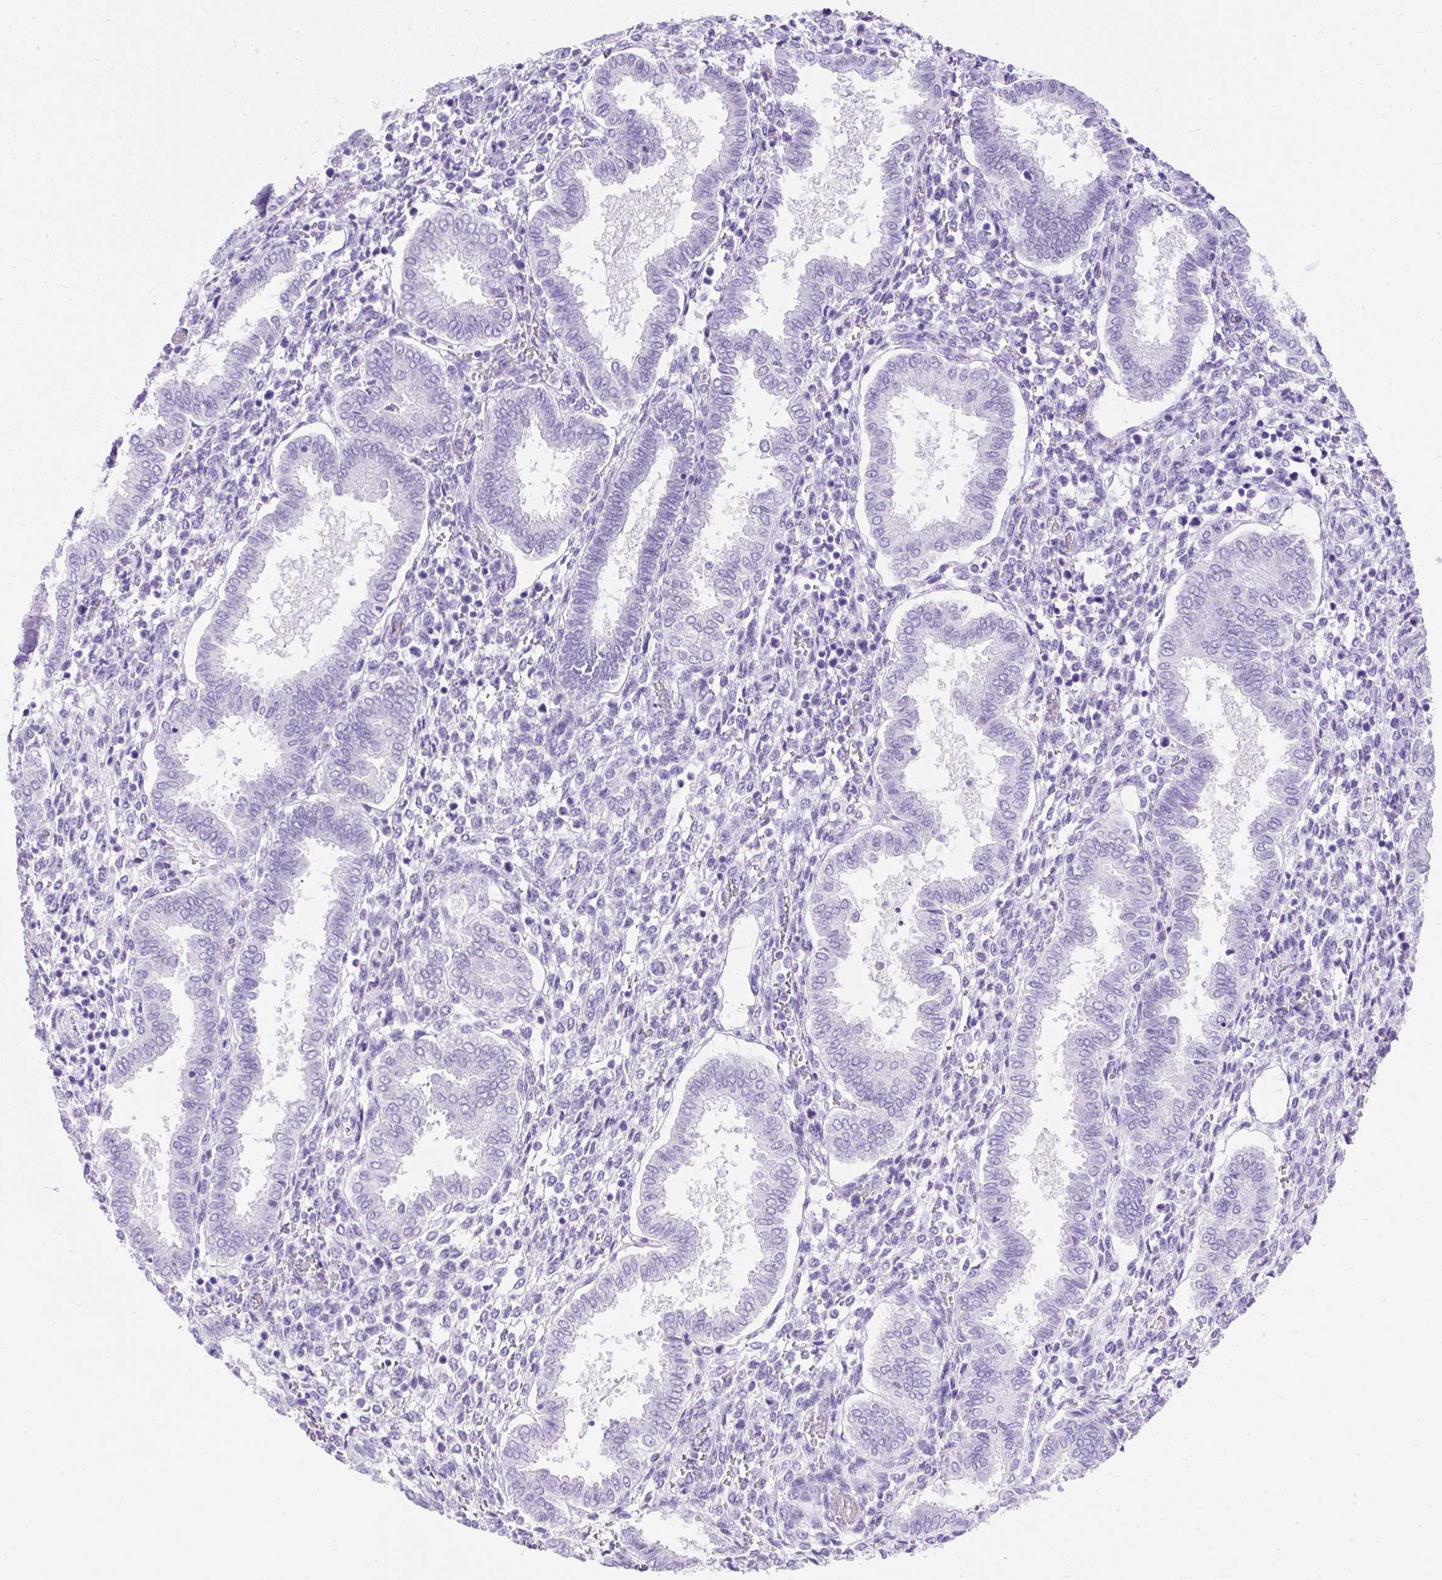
{"staining": {"intensity": "negative", "quantity": "none", "location": "none"}, "tissue": "endometrium", "cell_type": "Cells in endometrial stroma", "image_type": "normal", "snomed": [{"axis": "morphology", "description": "Normal tissue, NOS"}, {"axis": "topography", "description": "Endometrium"}], "caption": "An image of endometrium stained for a protein demonstrates no brown staining in cells in endometrial stroma.", "gene": "PVALB", "patient": {"sex": "female", "age": 24}}